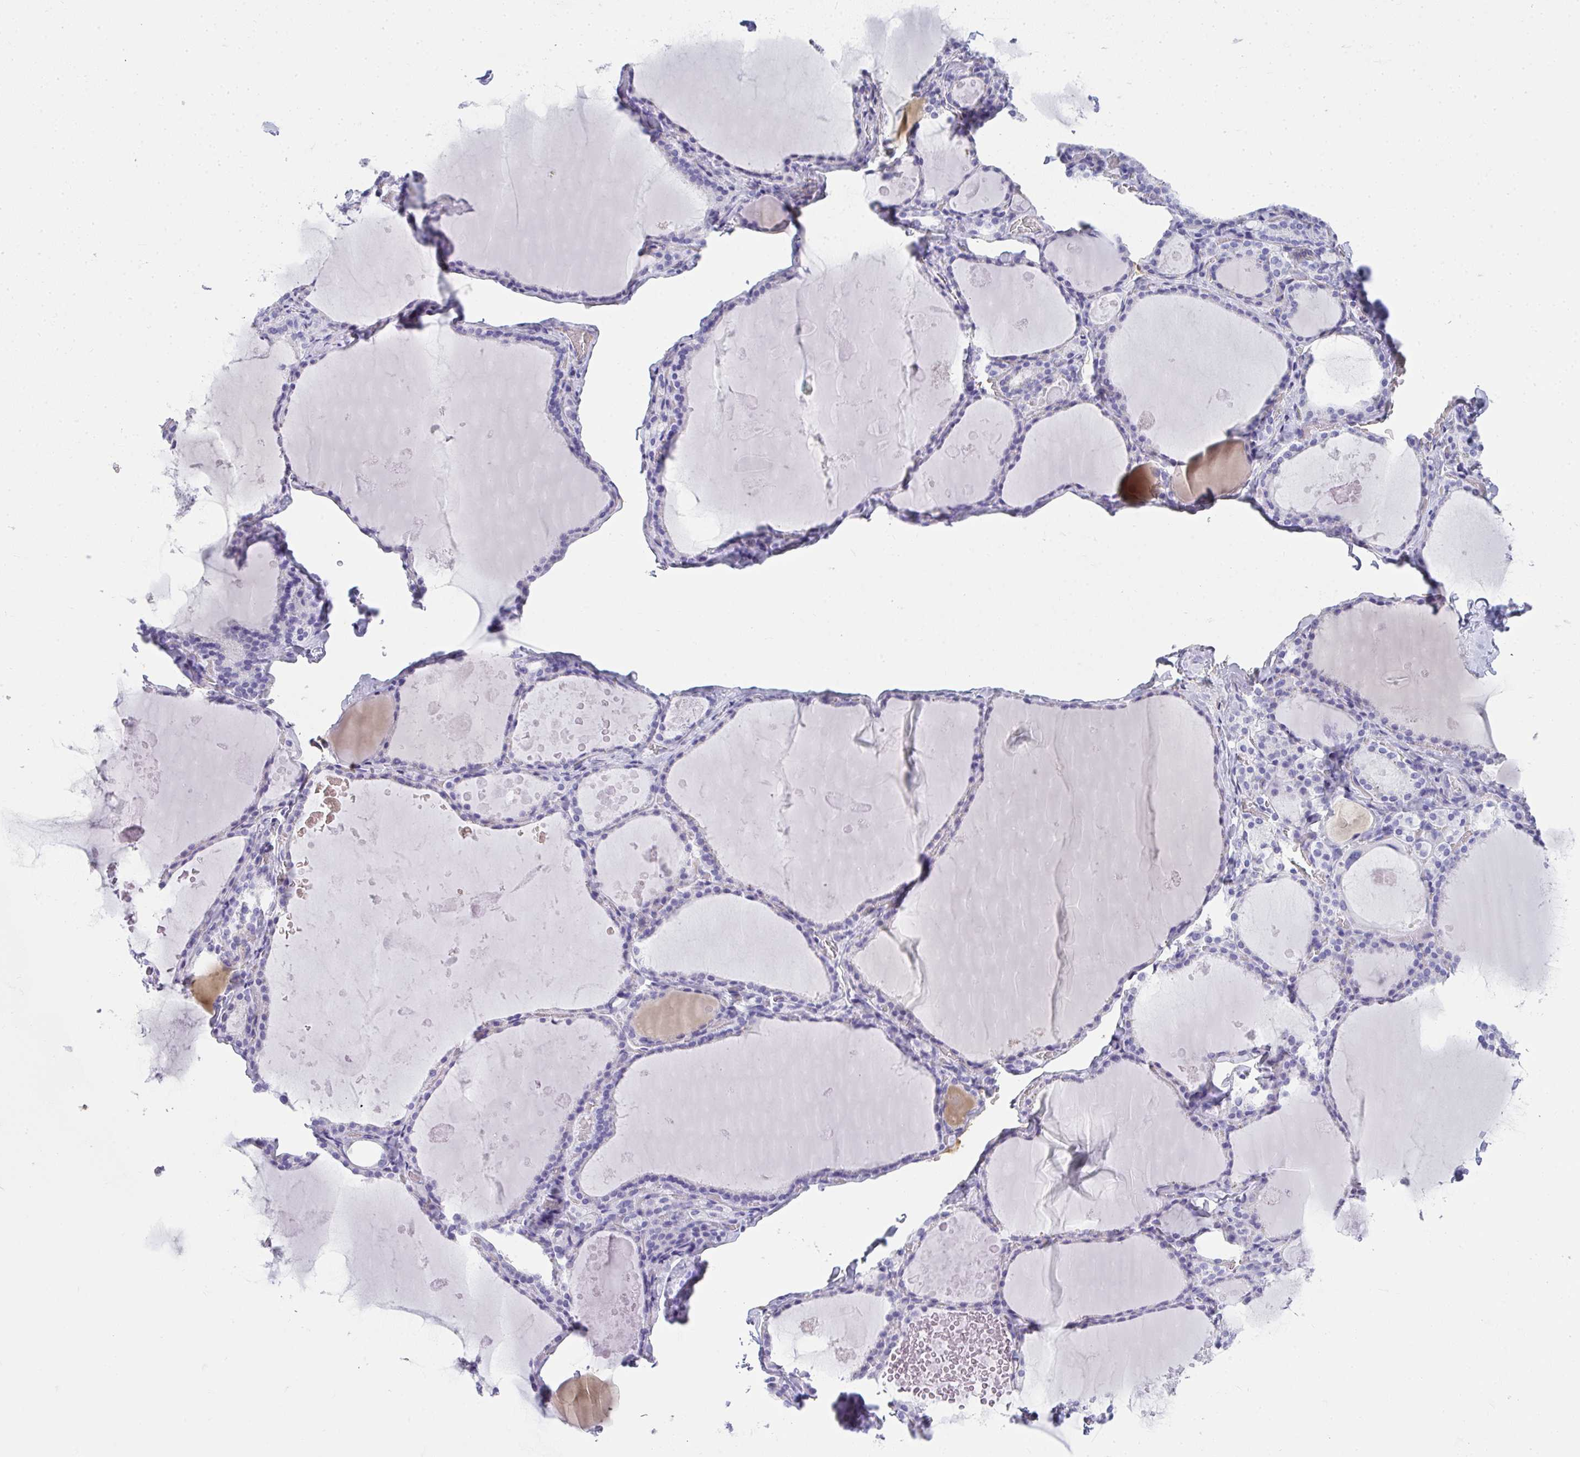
{"staining": {"intensity": "negative", "quantity": "none", "location": "none"}, "tissue": "thyroid gland", "cell_type": "Glandular cells", "image_type": "normal", "snomed": [{"axis": "morphology", "description": "Normal tissue, NOS"}, {"axis": "topography", "description": "Thyroid gland"}], "caption": "A high-resolution micrograph shows immunohistochemistry (IHC) staining of normal thyroid gland, which demonstrates no significant positivity in glandular cells.", "gene": "ZSWIM3", "patient": {"sex": "male", "age": 56}}